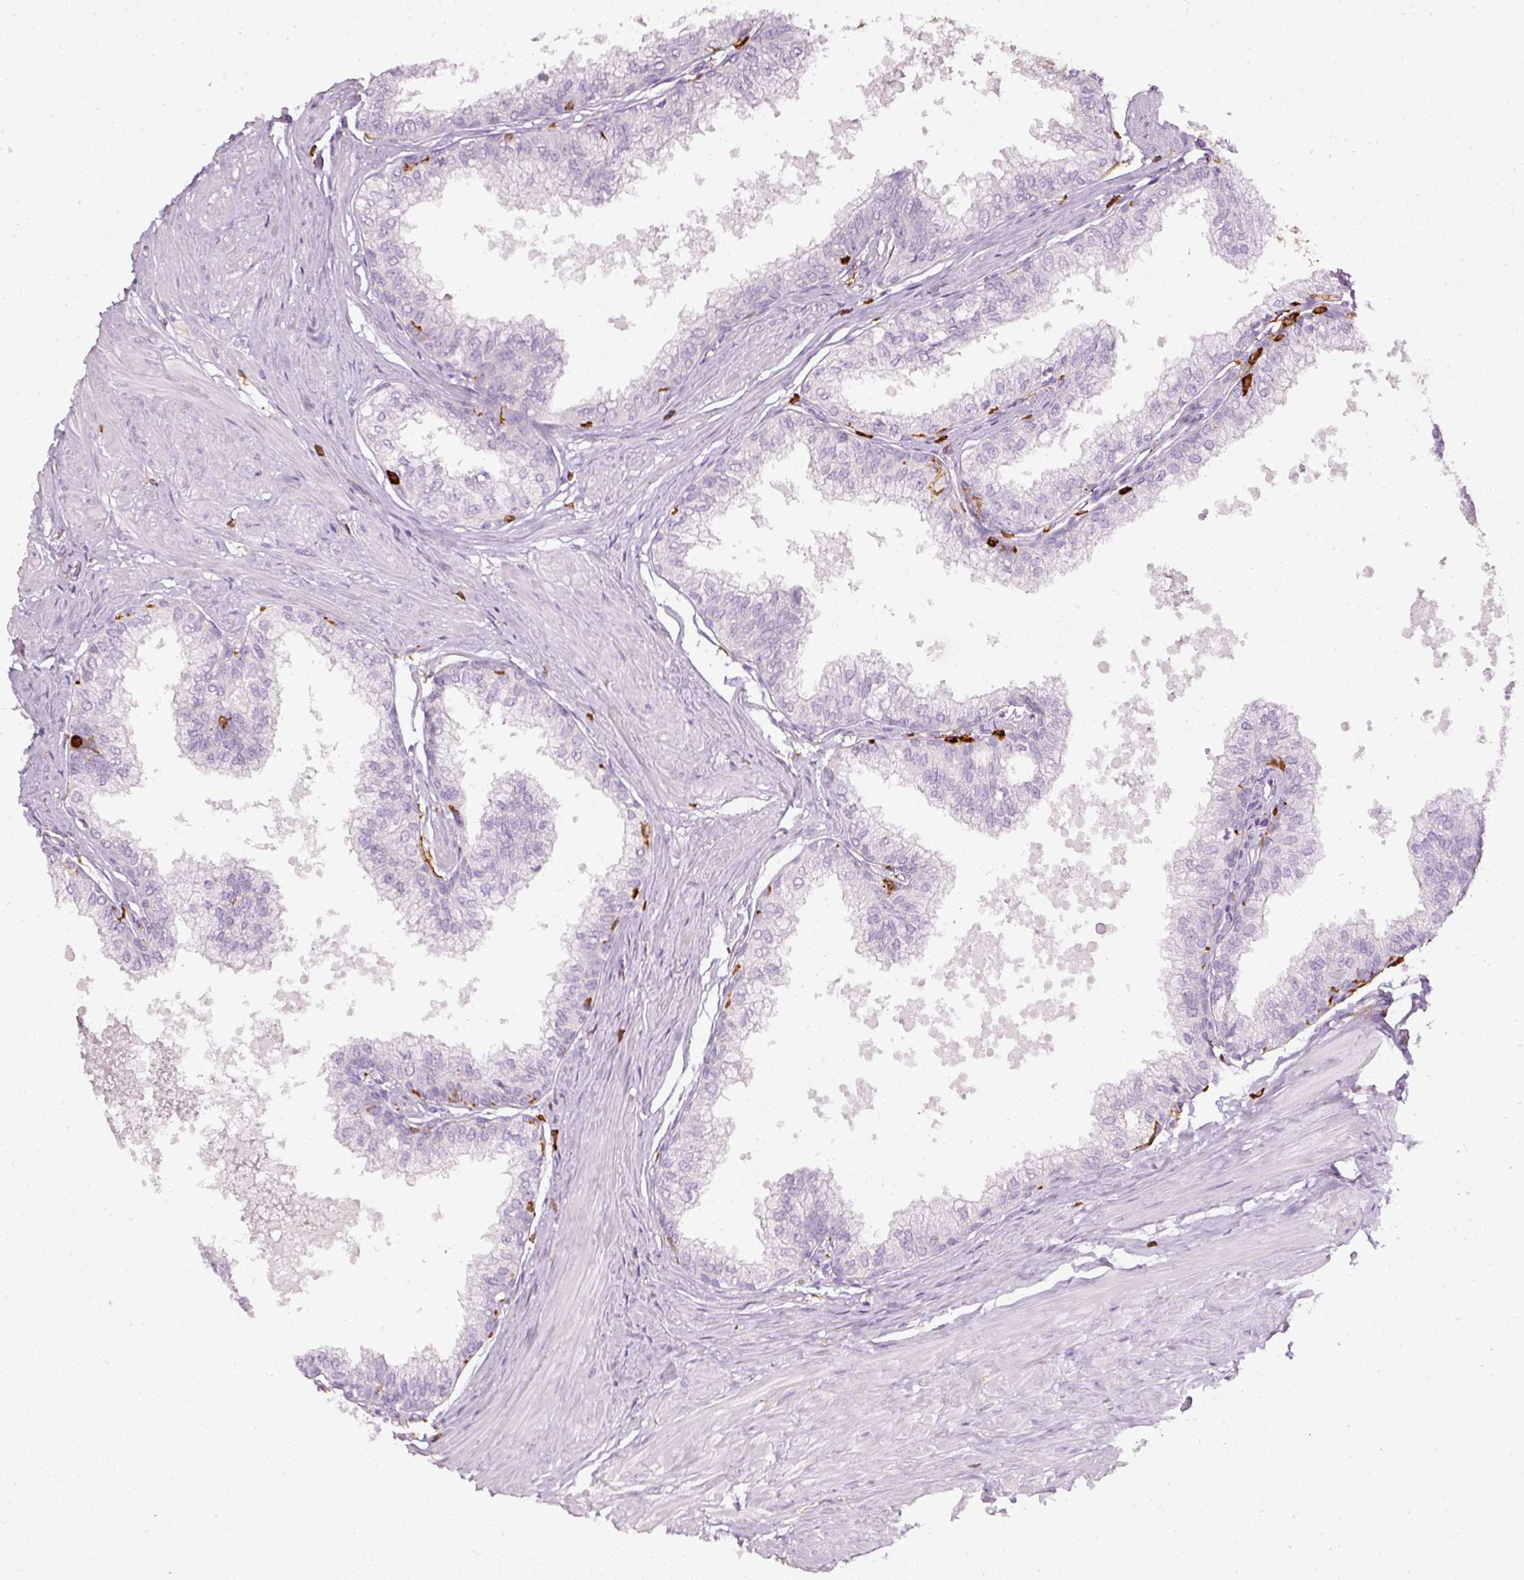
{"staining": {"intensity": "negative", "quantity": "none", "location": "none"}, "tissue": "seminal vesicle", "cell_type": "Glandular cells", "image_type": "normal", "snomed": [{"axis": "morphology", "description": "Normal tissue, NOS"}, {"axis": "topography", "description": "Prostate"}, {"axis": "topography", "description": "Seminal veicle"}], "caption": "The immunohistochemistry image has no significant positivity in glandular cells of seminal vesicle. (DAB immunohistochemistry (IHC) visualized using brightfield microscopy, high magnification).", "gene": "EVL", "patient": {"sex": "male", "age": 60}}